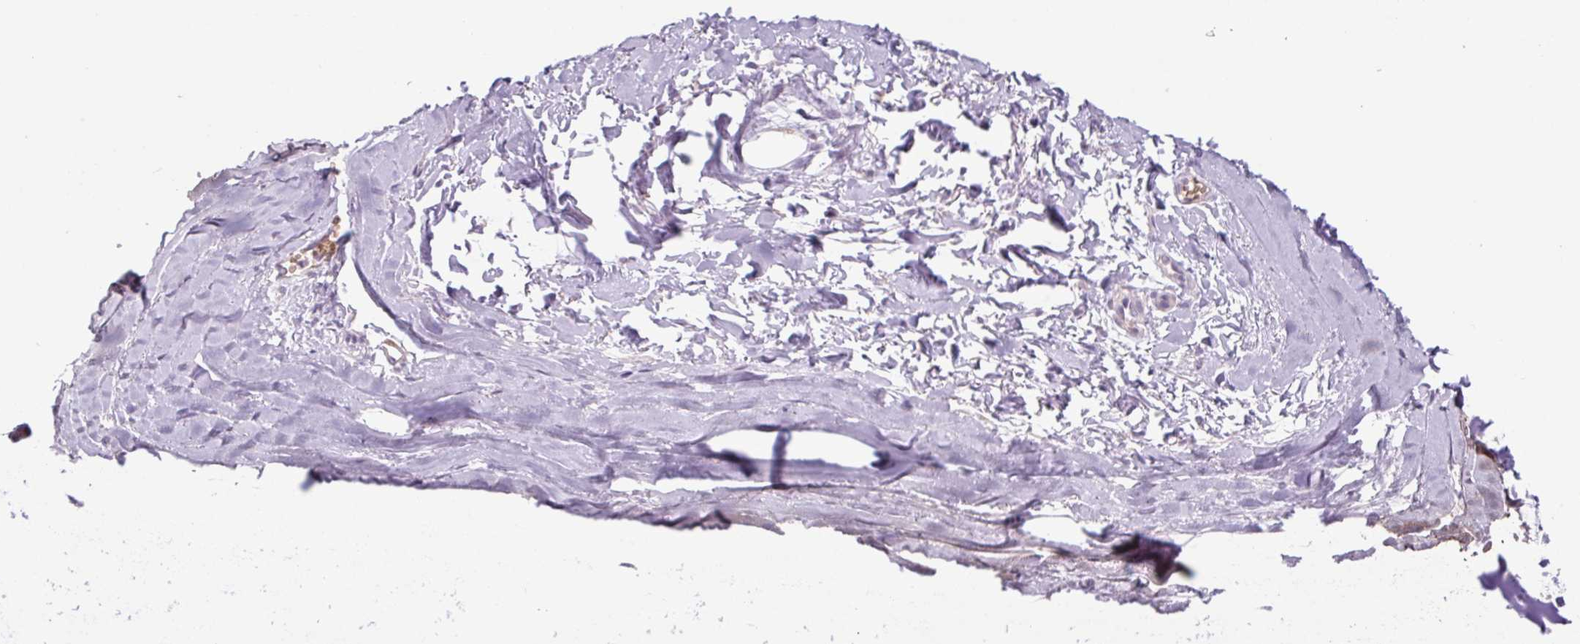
{"staining": {"intensity": "weak", "quantity": "25%-75%", "location": "cytoplasmic/membranous"}, "tissue": "soft tissue", "cell_type": "Chondrocytes", "image_type": "normal", "snomed": [{"axis": "morphology", "description": "Normal tissue, NOS"}, {"axis": "topography", "description": "Cartilage tissue"}, {"axis": "topography", "description": "Nasopharynx"}, {"axis": "topography", "description": "Thyroid gland"}], "caption": "An image showing weak cytoplasmic/membranous expression in about 25%-75% of chondrocytes in unremarkable soft tissue, as visualized by brown immunohistochemical staining.", "gene": "IGFL3", "patient": {"sex": "male", "age": 63}}